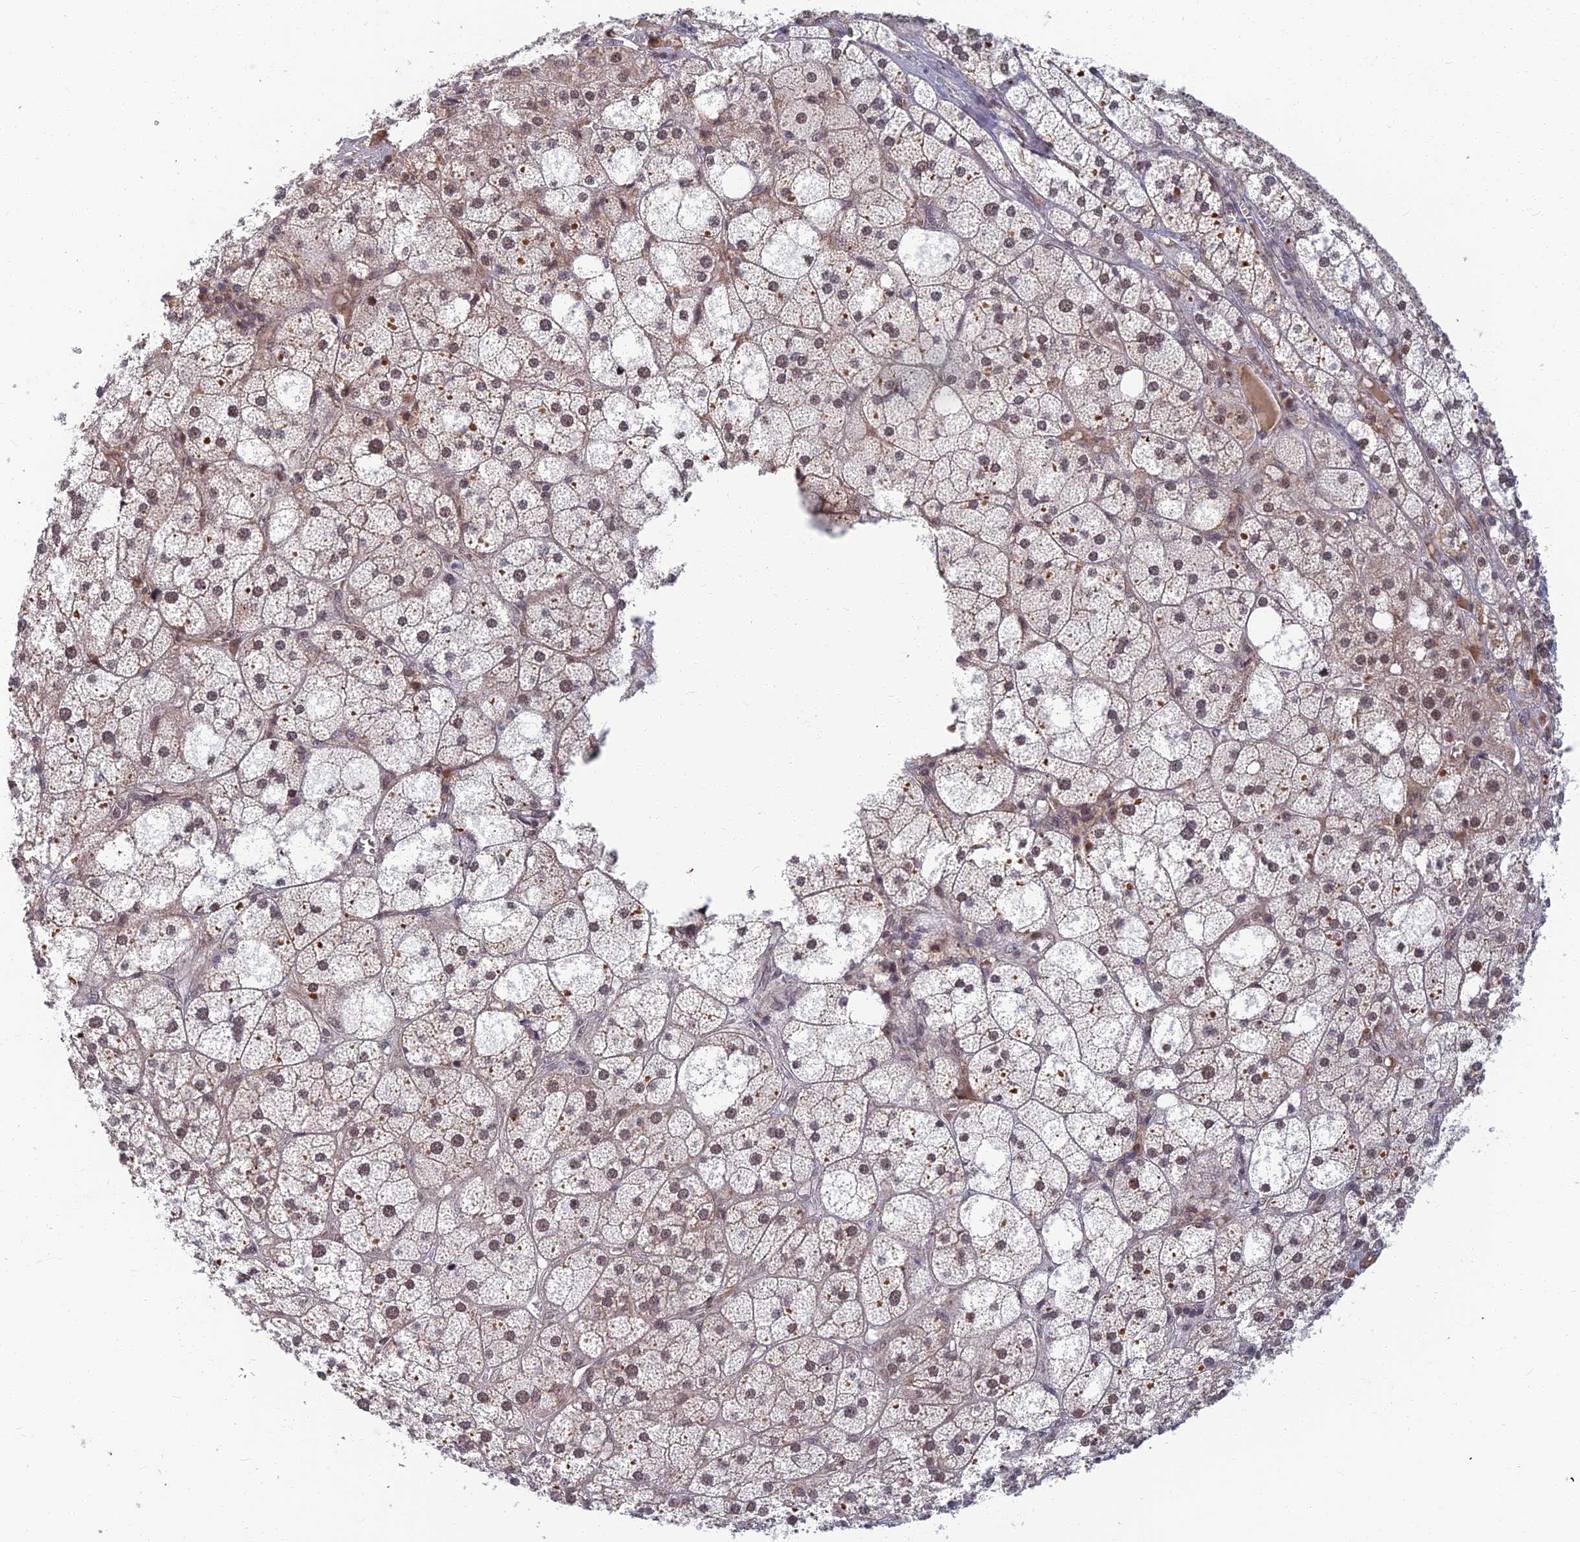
{"staining": {"intensity": "strong", "quantity": ">75%", "location": "cytoplasmic/membranous,nuclear"}, "tissue": "adrenal gland", "cell_type": "Glandular cells", "image_type": "normal", "snomed": [{"axis": "morphology", "description": "Normal tissue, NOS"}, {"axis": "topography", "description": "Adrenal gland"}], "caption": "This image exhibits normal adrenal gland stained with immunohistochemistry to label a protein in brown. The cytoplasmic/membranous,nuclear of glandular cells show strong positivity for the protein. Nuclei are counter-stained blue.", "gene": "TCEA2", "patient": {"sex": "female", "age": 61}}